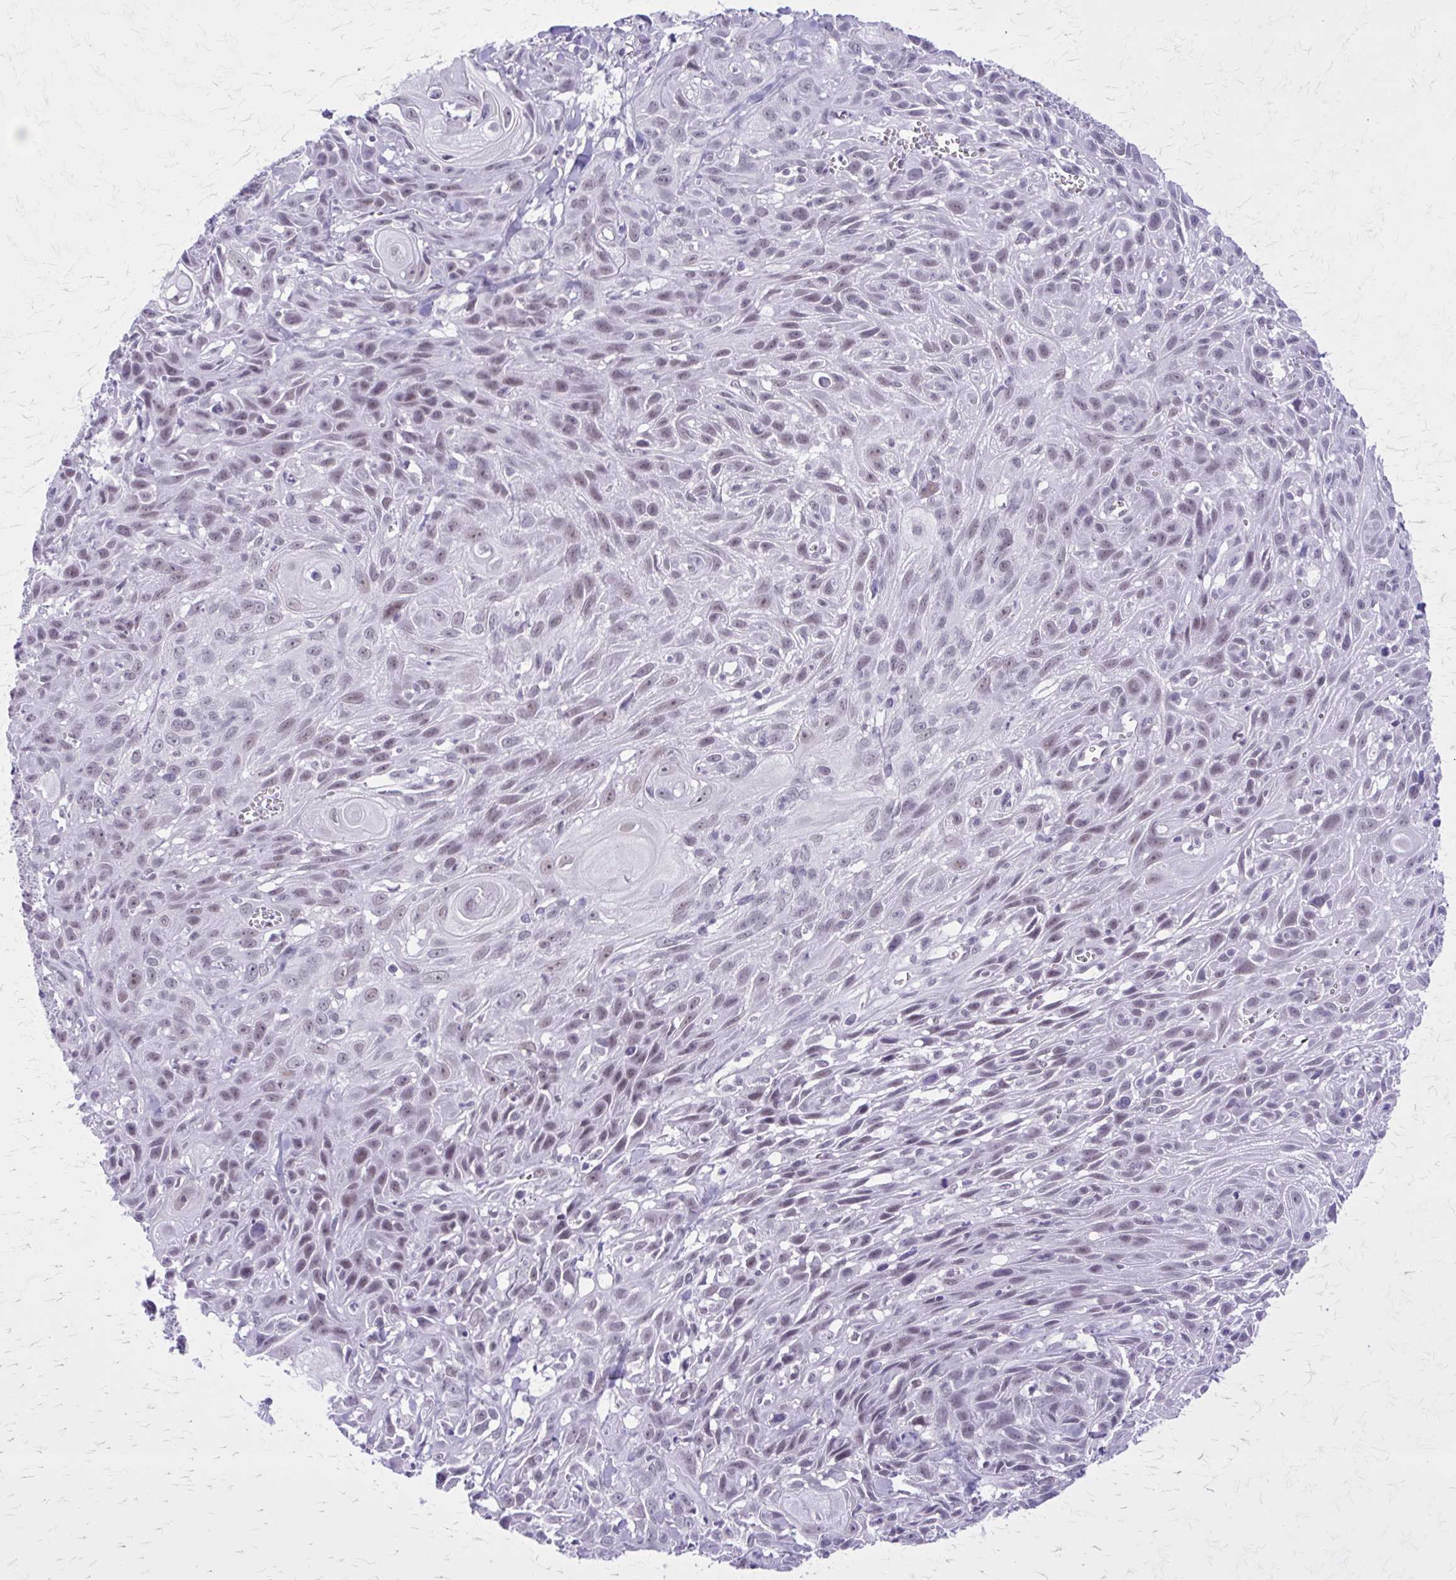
{"staining": {"intensity": "weak", "quantity": "25%-75%", "location": "nuclear"}, "tissue": "skin cancer", "cell_type": "Tumor cells", "image_type": "cancer", "snomed": [{"axis": "morphology", "description": "Squamous cell carcinoma, NOS"}, {"axis": "topography", "description": "Skin"}, {"axis": "topography", "description": "Vulva"}], "caption": "Protein expression analysis of human skin cancer reveals weak nuclear staining in approximately 25%-75% of tumor cells. The staining is performed using DAB (3,3'-diaminobenzidine) brown chromogen to label protein expression. The nuclei are counter-stained blue using hematoxylin.", "gene": "GAD1", "patient": {"sex": "female", "age": 83}}